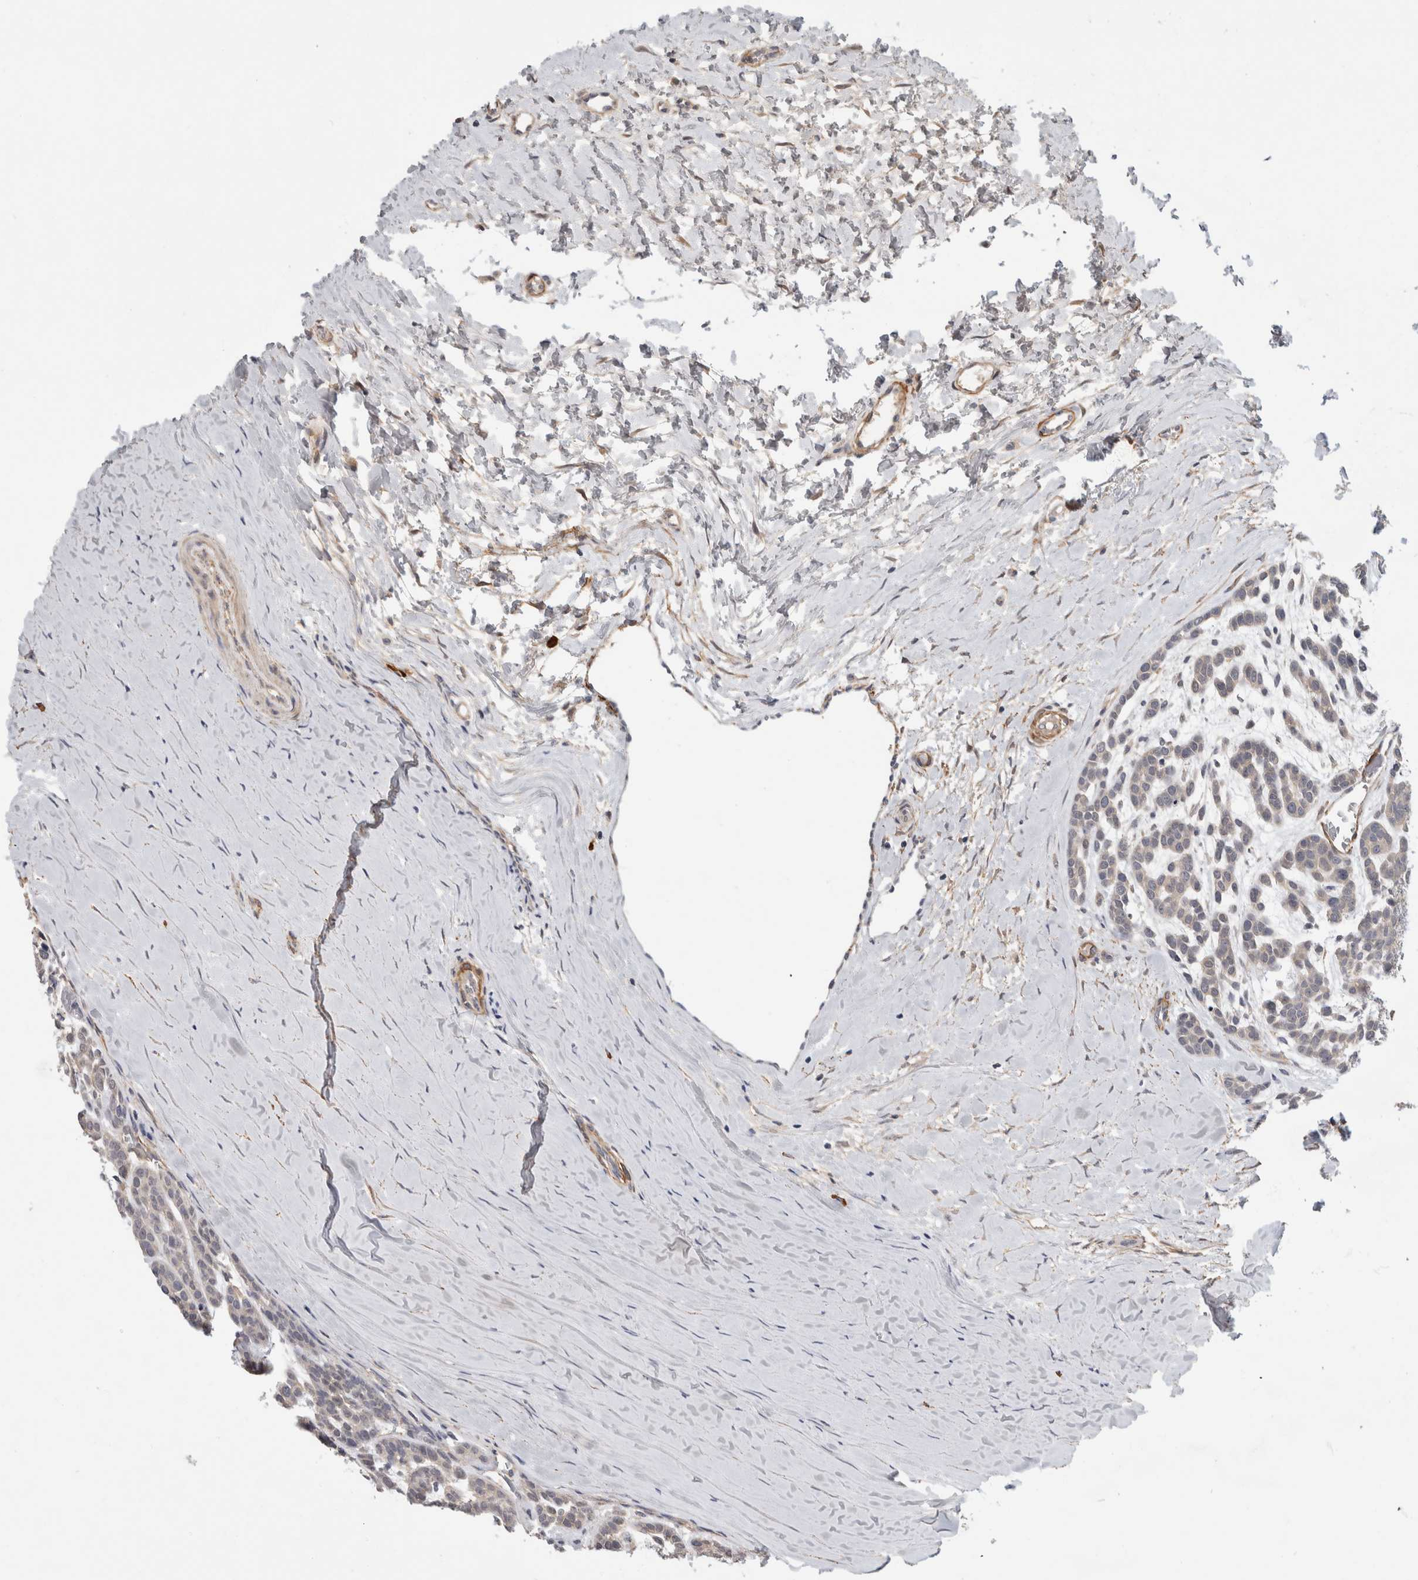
{"staining": {"intensity": "weak", "quantity": "<25%", "location": "cytoplasmic/membranous"}, "tissue": "head and neck cancer", "cell_type": "Tumor cells", "image_type": "cancer", "snomed": [{"axis": "morphology", "description": "Adenocarcinoma, NOS"}, {"axis": "morphology", "description": "Adenoma, NOS"}, {"axis": "topography", "description": "Head-Neck"}], "caption": "Histopathology image shows no significant protein positivity in tumor cells of head and neck cancer (adenocarcinoma). (DAB immunohistochemistry (IHC), high magnification).", "gene": "PGM1", "patient": {"sex": "female", "age": 55}}